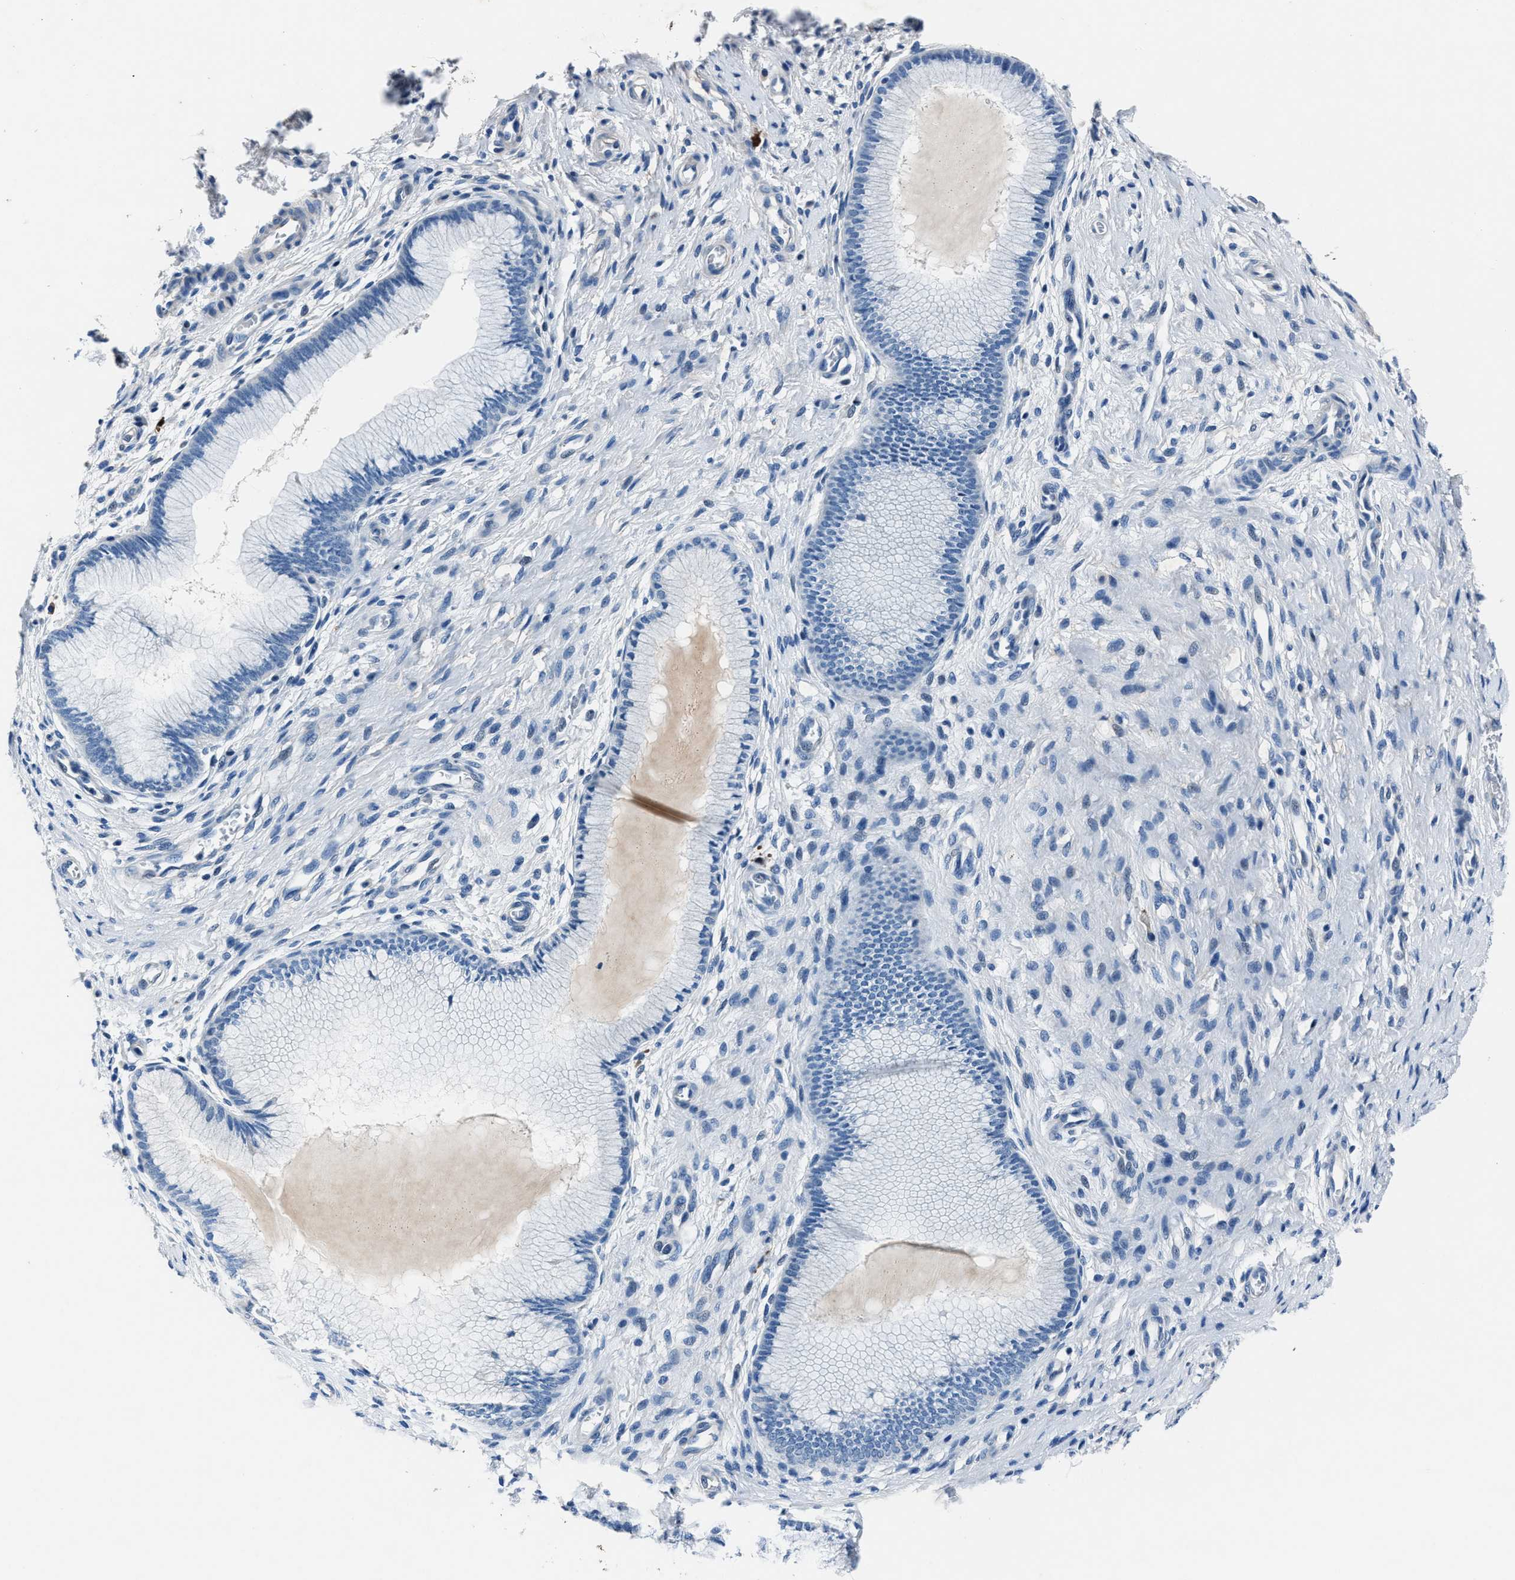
{"staining": {"intensity": "negative", "quantity": "none", "location": "none"}, "tissue": "cervix", "cell_type": "Glandular cells", "image_type": "normal", "snomed": [{"axis": "morphology", "description": "Normal tissue, NOS"}, {"axis": "topography", "description": "Cervix"}], "caption": "The immunohistochemistry (IHC) micrograph has no significant expression in glandular cells of cervix.", "gene": "NACAD", "patient": {"sex": "female", "age": 55}}